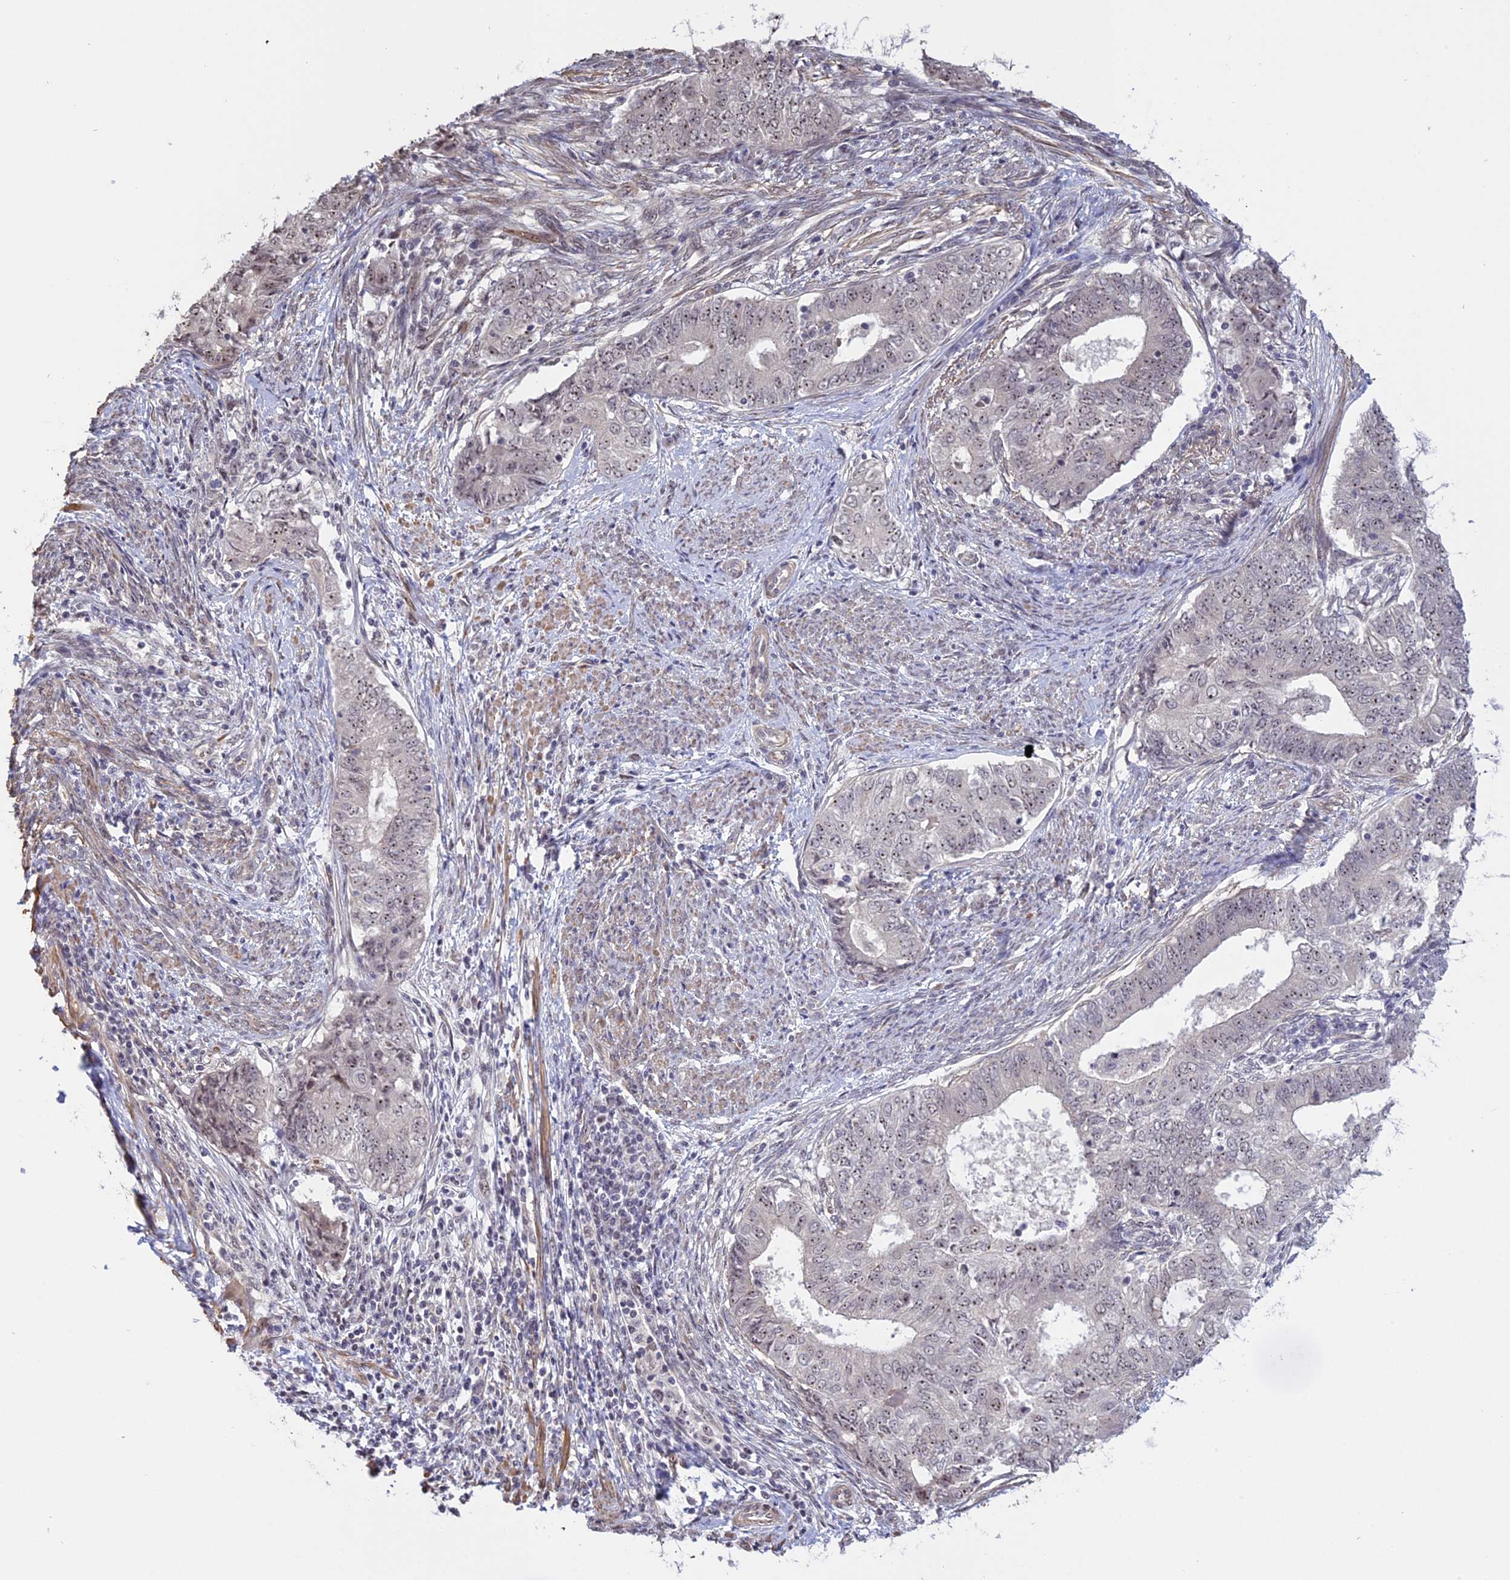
{"staining": {"intensity": "weak", "quantity": "<25%", "location": "nuclear"}, "tissue": "endometrial cancer", "cell_type": "Tumor cells", "image_type": "cancer", "snomed": [{"axis": "morphology", "description": "Adenocarcinoma, NOS"}, {"axis": "topography", "description": "Endometrium"}], "caption": "This photomicrograph is of endometrial cancer (adenocarcinoma) stained with immunohistochemistry to label a protein in brown with the nuclei are counter-stained blue. There is no expression in tumor cells.", "gene": "MGA", "patient": {"sex": "female", "age": 62}}